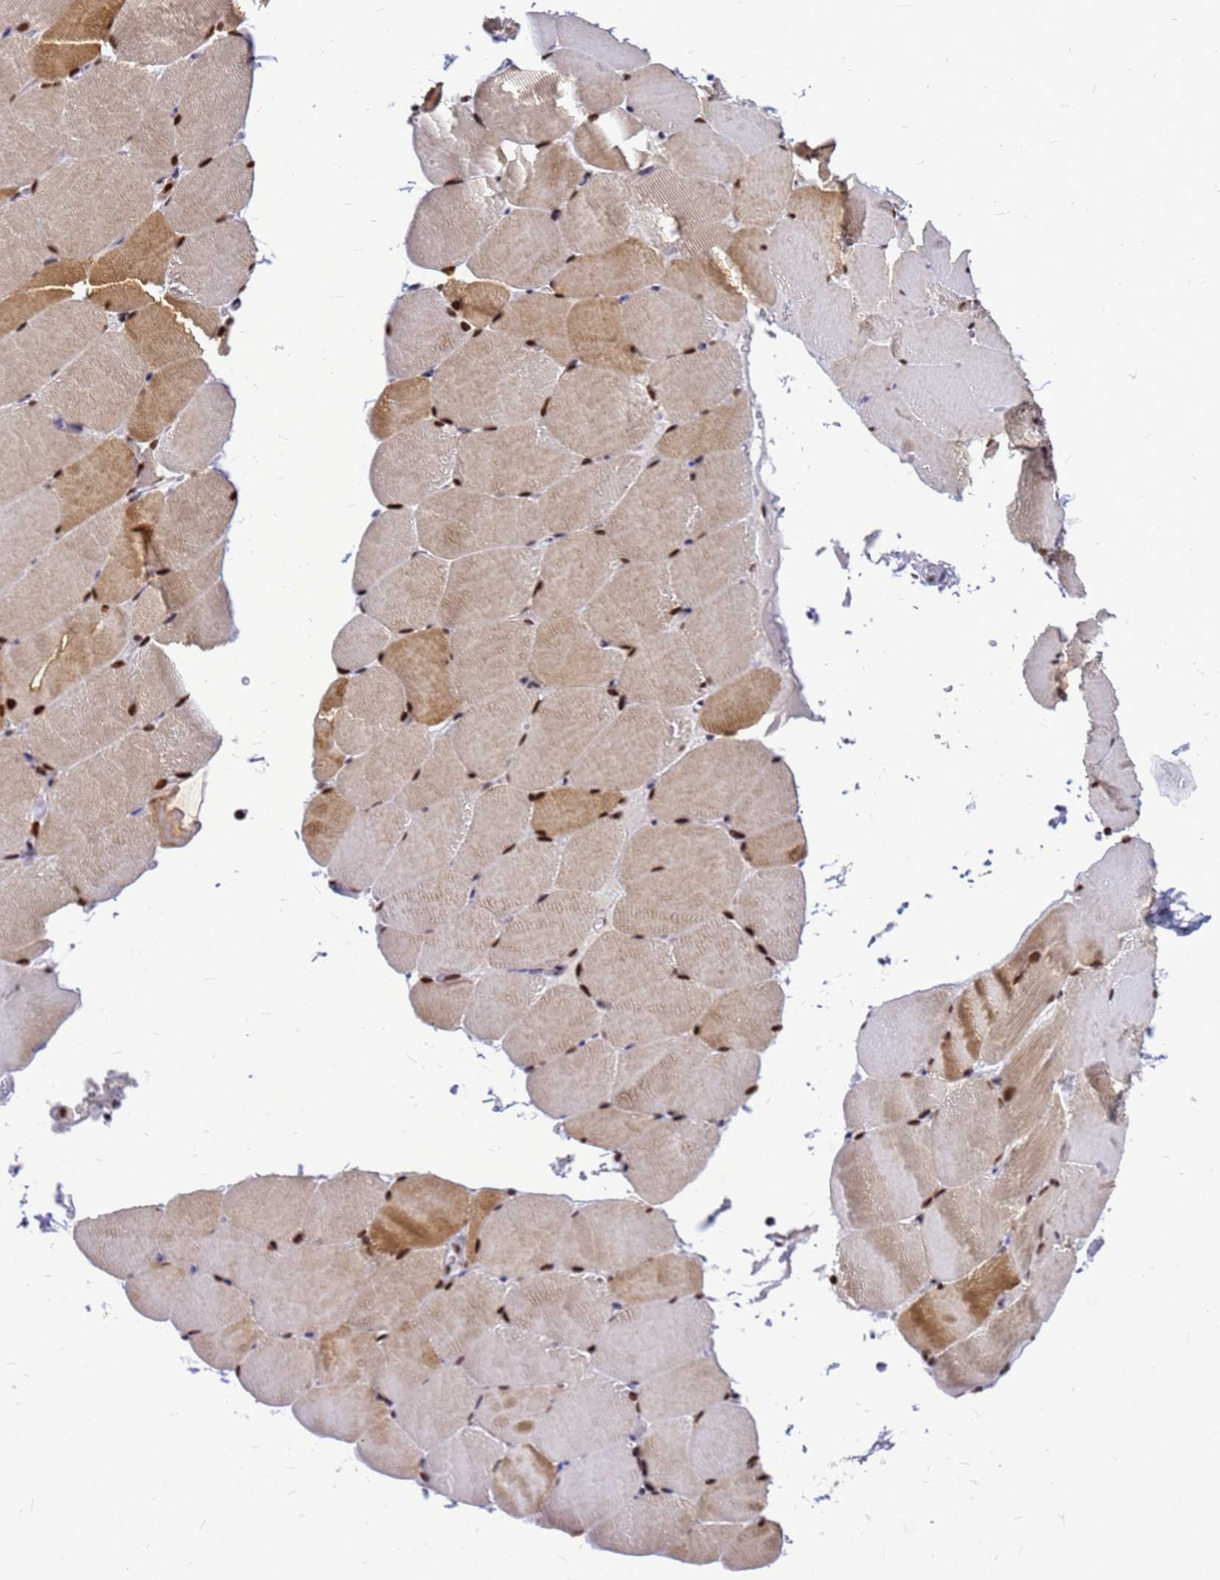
{"staining": {"intensity": "strong", "quantity": "25%-75%", "location": "cytoplasmic/membranous,nuclear"}, "tissue": "skeletal muscle", "cell_type": "Myocytes", "image_type": "normal", "snomed": [{"axis": "morphology", "description": "Normal tissue, NOS"}, {"axis": "topography", "description": "Skeletal muscle"}, {"axis": "topography", "description": "Parathyroid gland"}], "caption": "About 25%-75% of myocytes in unremarkable skeletal muscle reveal strong cytoplasmic/membranous,nuclear protein staining as visualized by brown immunohistochemical staining.", "gene": "SART3", "patient": {"sex": "female", "age": 37}}